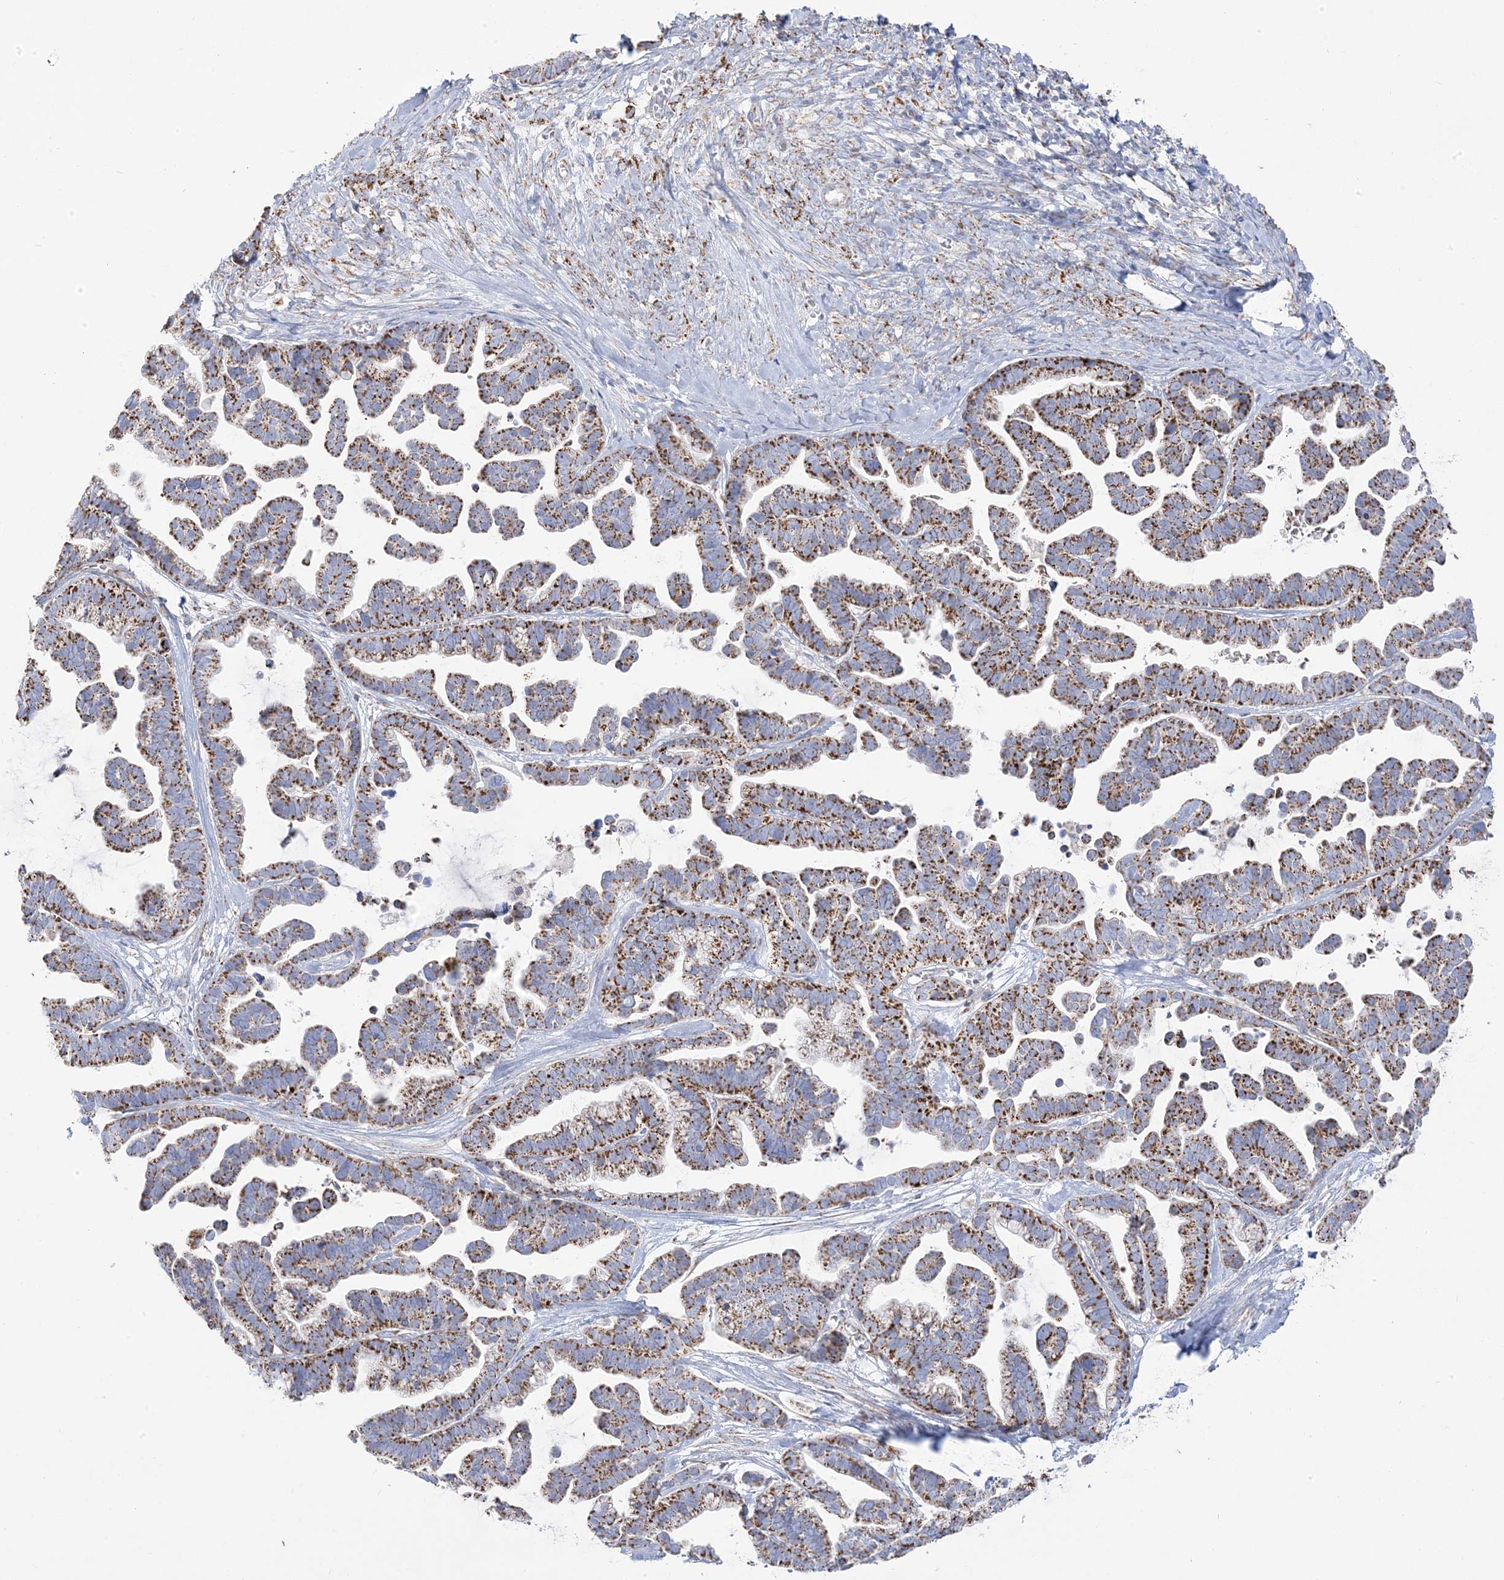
{"staining": {"intensity": "moderate", "quantity": ">75%", "location": "cytoplasmic/membranous"}, "tissue": "ovarian cancer", "cell_type": "Tumor cells", "image_type": "cancer", "snomed": [{"axis": "morphology", "description": "Cystadenocarcinoma, serous, NOS"}, {"axis": "topography", "description": "Ovary"}], "caption": "Protein expression by immunohistochemistry (IHC) demonstrates moderate cytoplasmic/membranous staining in approximately >75% of tumor cells in ovarian cancer.", "gene": "PCCB", "patient": {"sex": "female", "age": 56}}